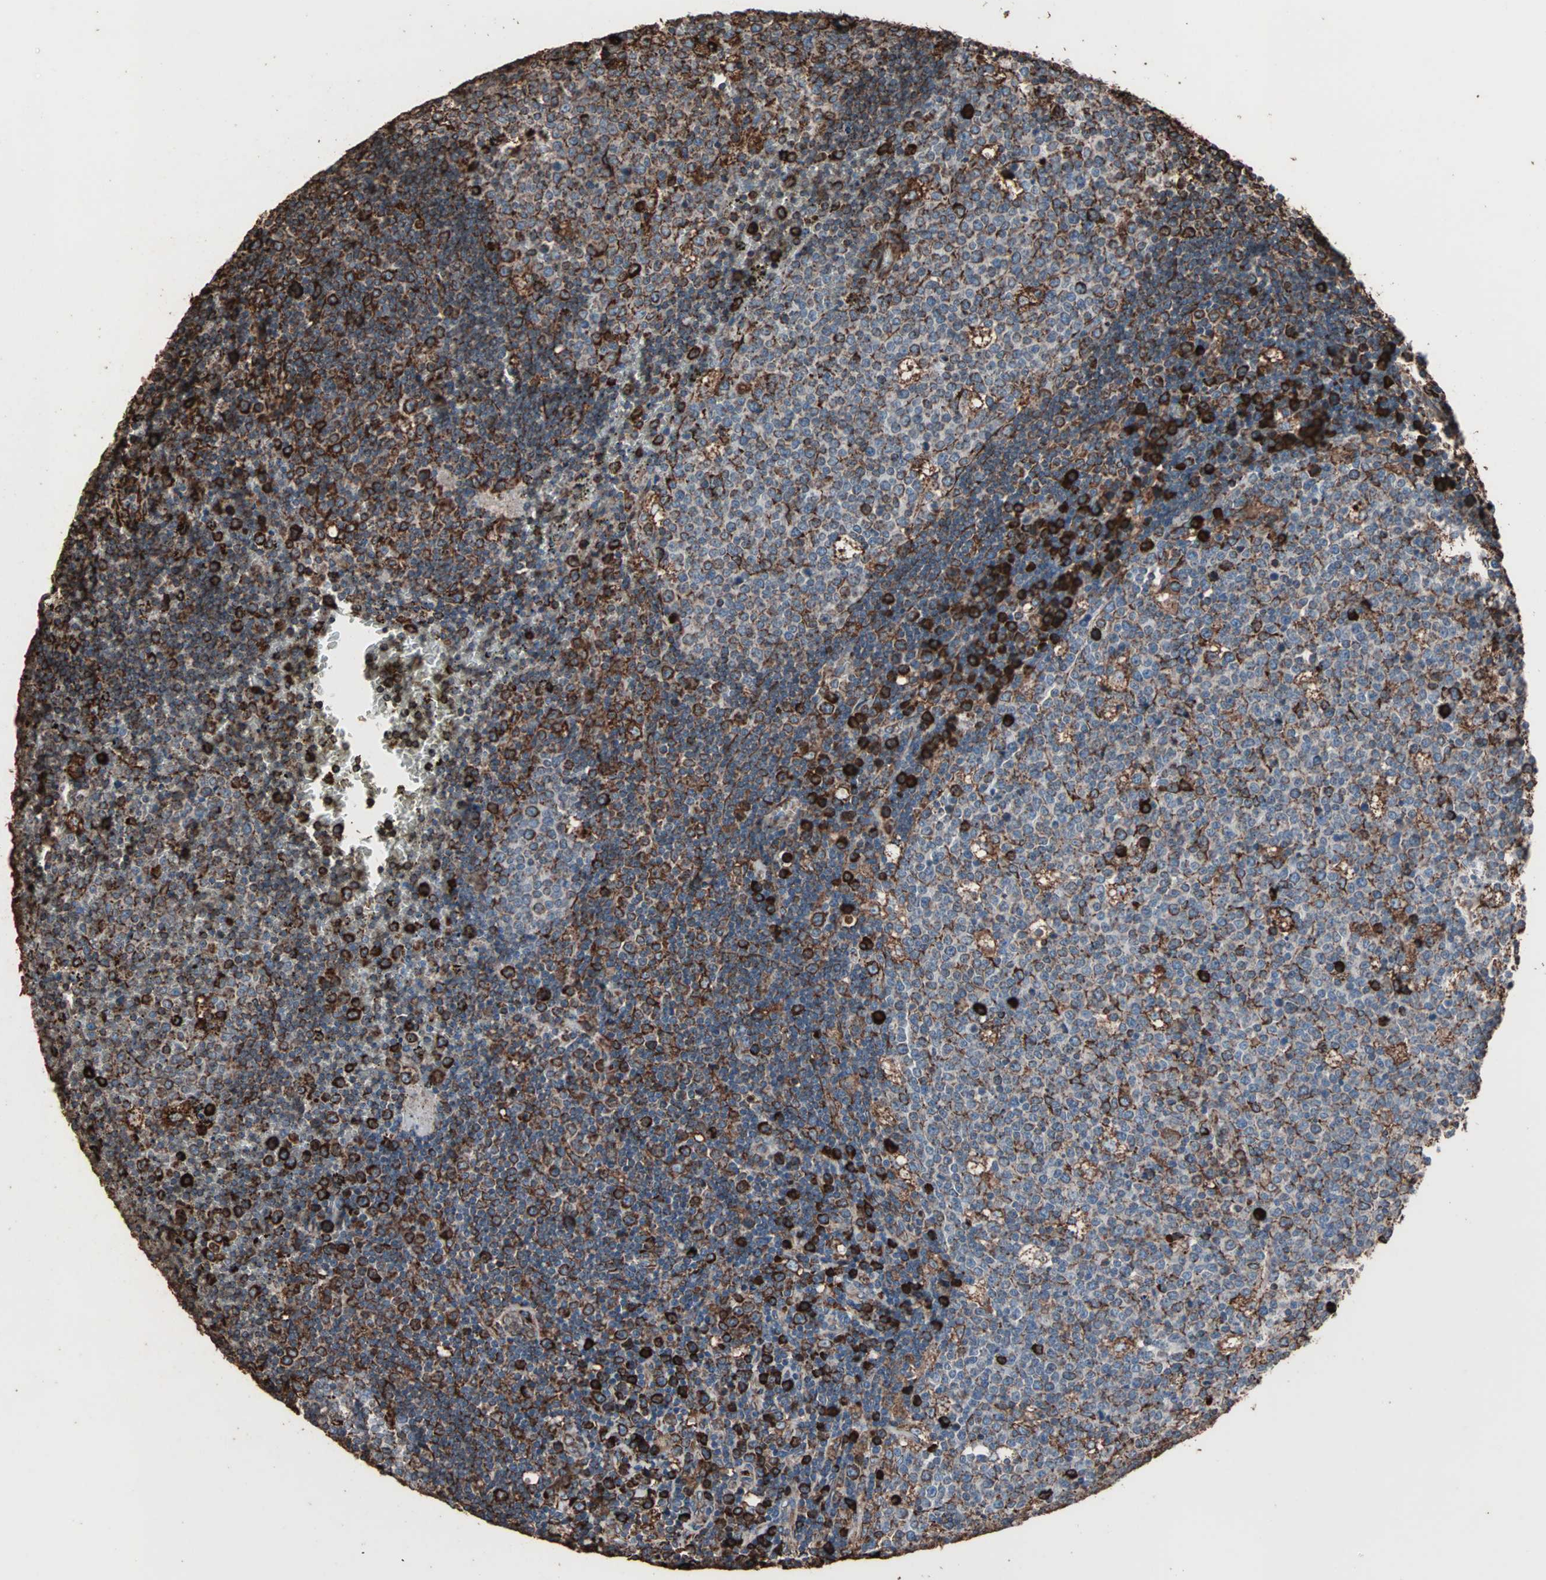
{"staining": {"intensity": "strong", "quantity": "25%-75%", "location": "cytoplasmic/membranous"}, "tissue": "lymph node", "cell_type": "Germinal center cells", "image_type": "normal", "snomed": [{"axis": "morphology", "description": "Normal tissue, NOS"}, {"axis": "topography", "description": "Lymph node"}, {"axis": "topography", "description": "Salivary gland"}], "caption": "A brown stain shows strong cytoplasmic/membranous expression of a protein in germinal center cells of unremarkable lymph node.", "gene": "HSP90B1", "patient": {"sex": "male", "age": 8}}